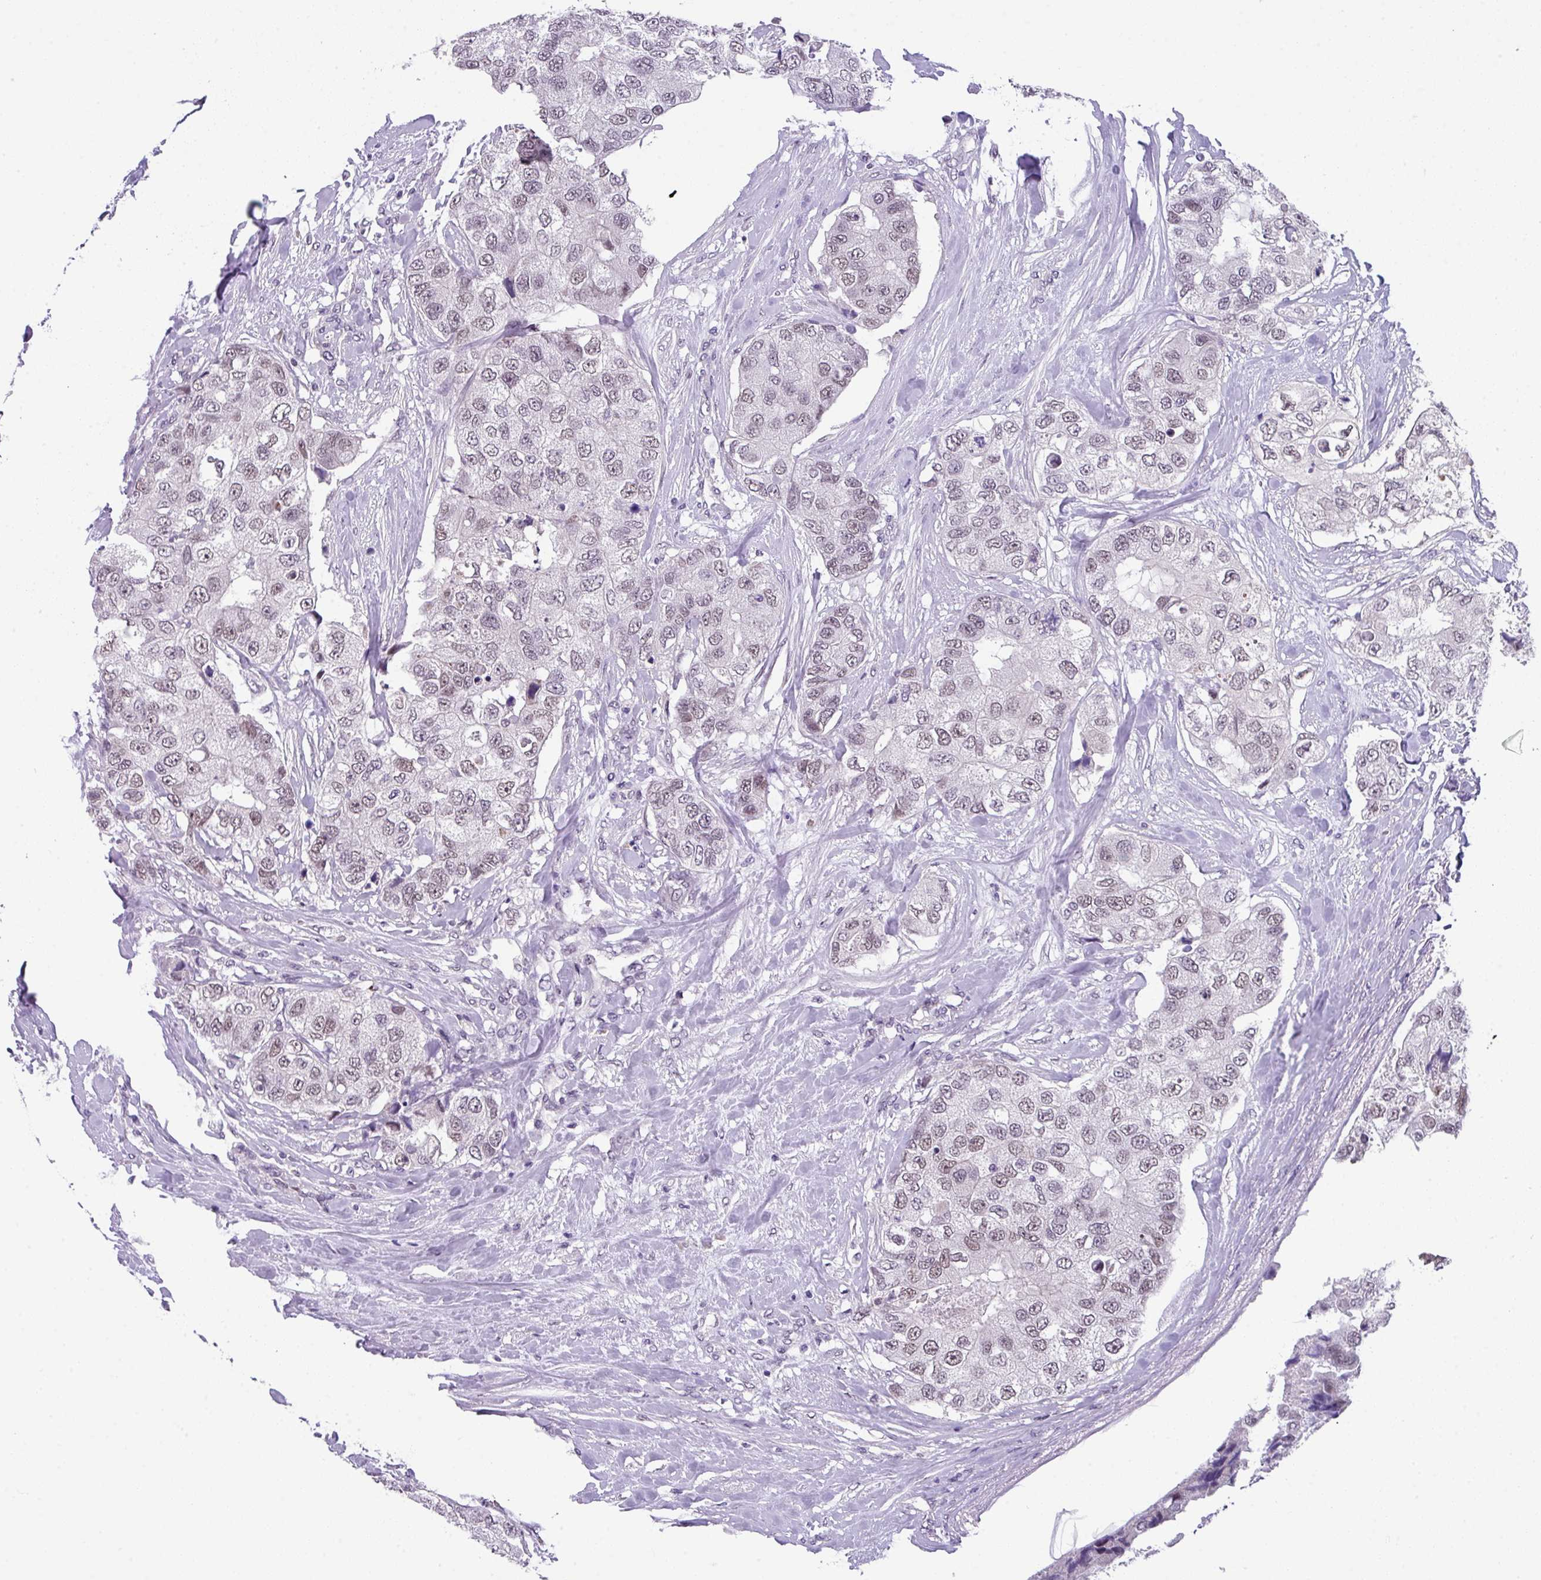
{"staining": {"intensity": "weak", "quantity": ">75%", "location": "nuclear"}, "tissue": "breast cancer", "cell_type": "Tumor cells", "image_type": "cancer", "snomed": [{"axis": "morphology", "description": "Duct carcinoma"}, {"axis": "topography", "description": "Breast"}], "caption": "This micrograph displays IHC staining of breast infiltrating ductal carcinoma, with low weak nuclear staining in about >75% of tumor cells.", "gene": "ZFP3", "patient": {"sex": "female", "age": 62}}